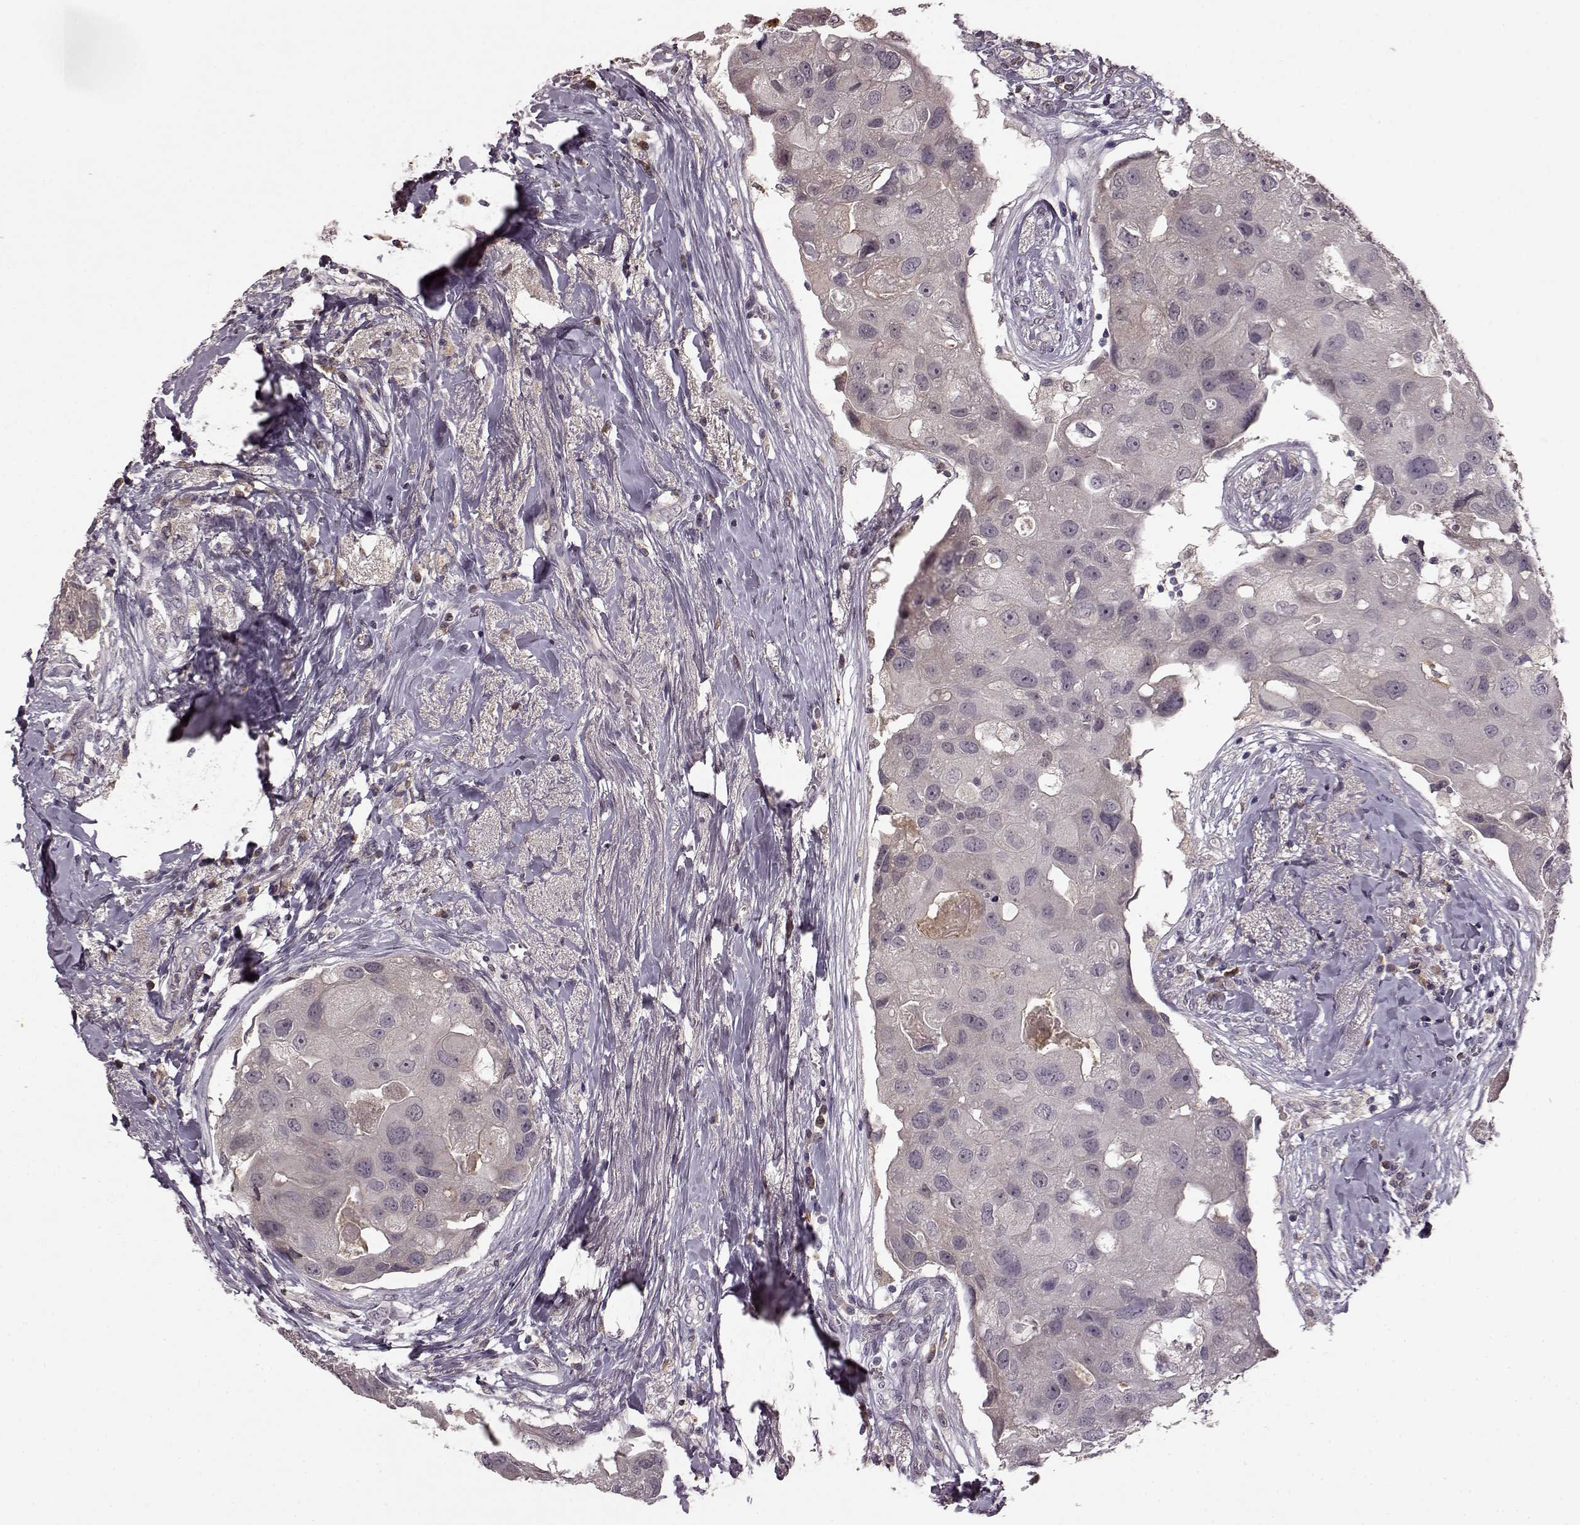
{"staining": {"intensity": "negative", "quantity": "none", "location": "none"}, "tissue": "breast cancer", "cell_type": "Tumor cells", "image_type": "cancer", "snomed": [{"axis": "morphology", "description": "Duct carcinoma"}, {"axis": "topography", "description": "Breast"}], "caption": "Tumor cells are negative for protein expression in human breast cancer (invasive ductal carcinoma).", "gene": "NRL", "patient": {"sex": "female", "age": 43}}